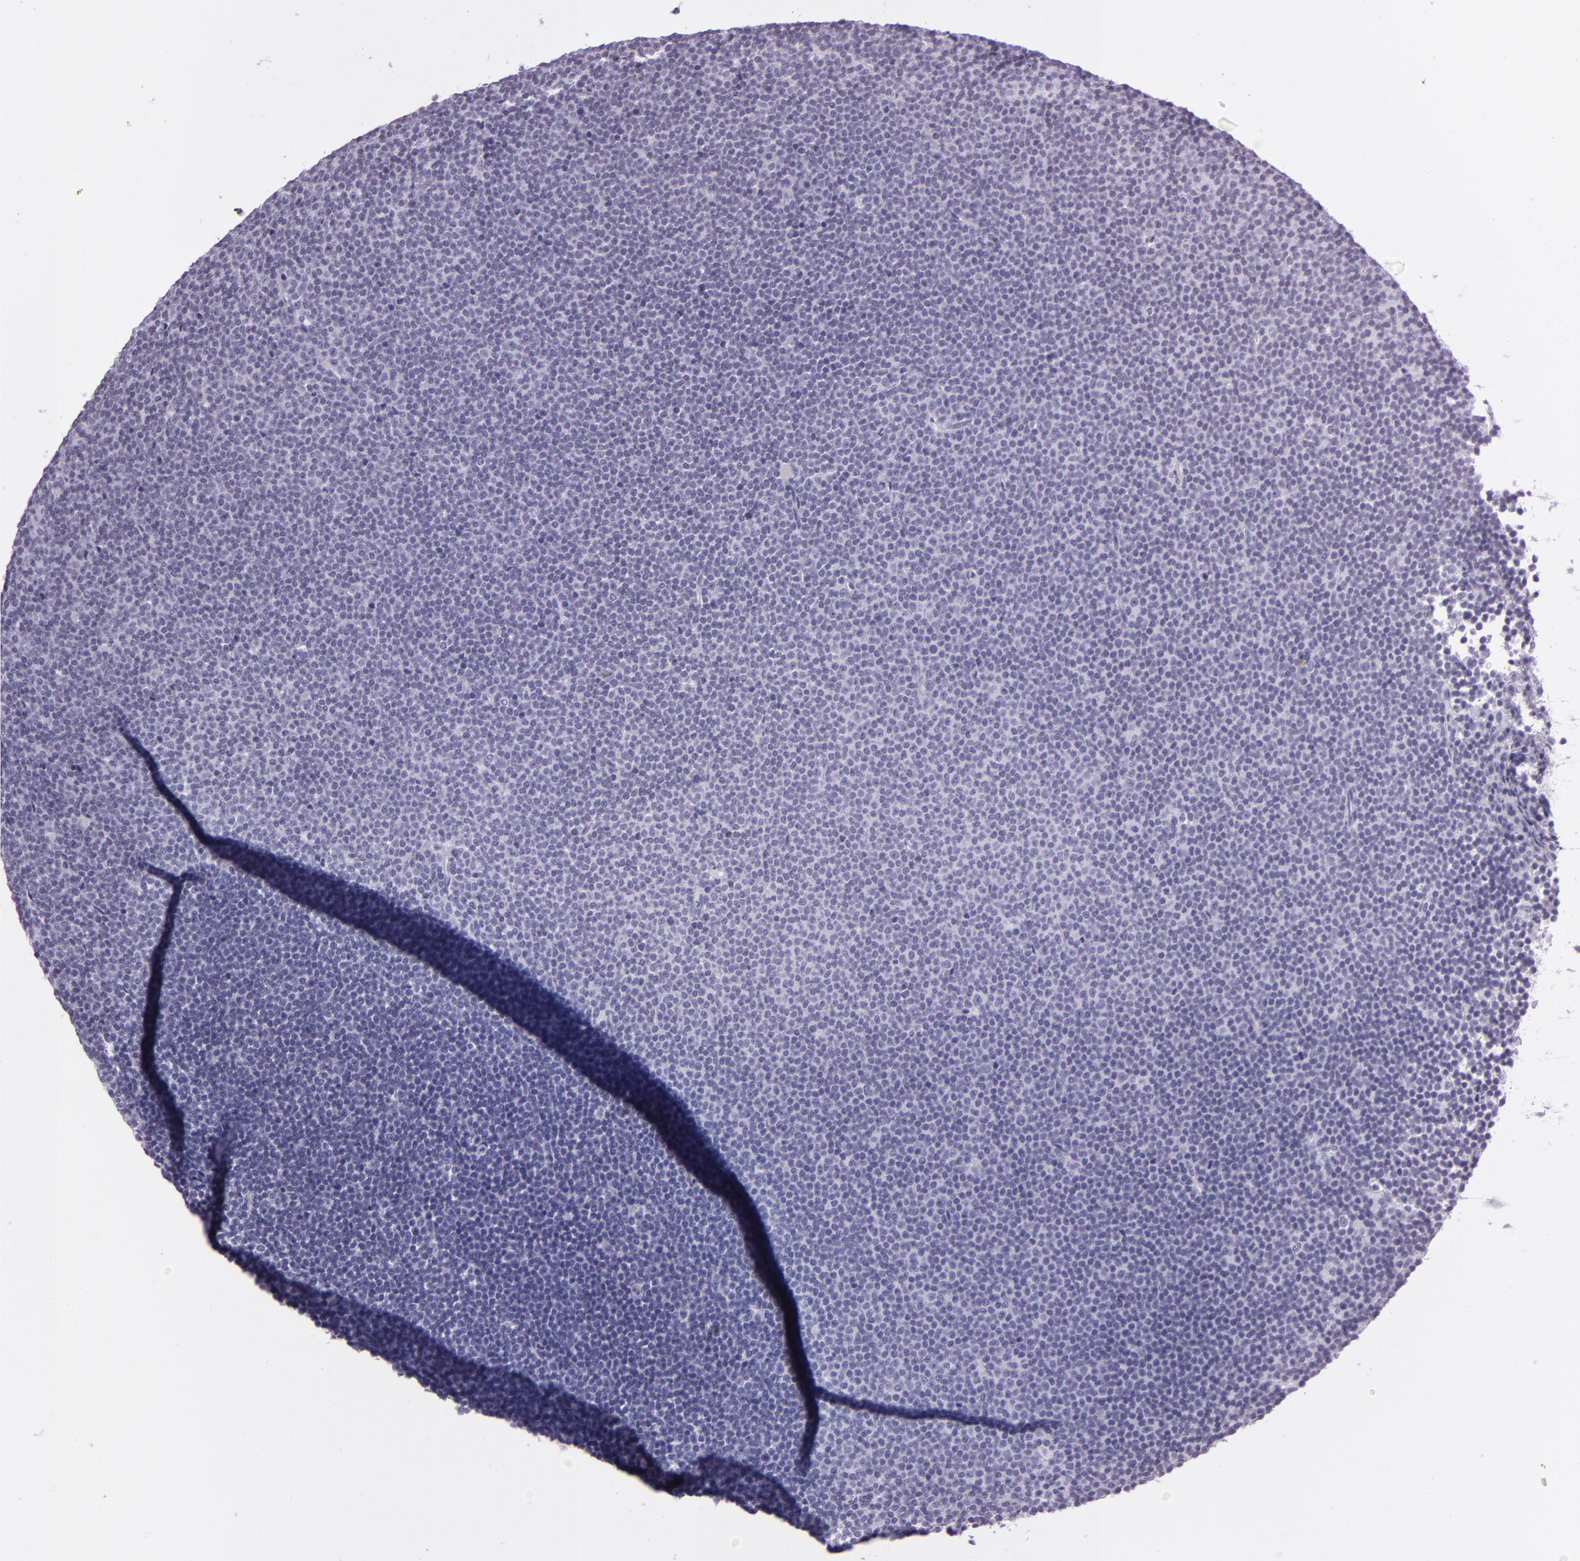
{"staining": {"intensity": "negative", "quantity": "none", "location": "none"}, "tissue": "lymphoma", "cell_type": "Tumor cells", "image_type": "cancer", "snomed": [{"axis": "morphology", "description": "Malignant lymphoma, non-Hodgkin's type, Low grade"}, {"axis": "topography", "description": "Lymph node"}], "caption": "IHC of human lymphoma shows no positivity in tumor cells.", "gene": "MUC6", "patient": {"sex": "female", "age": 69}}